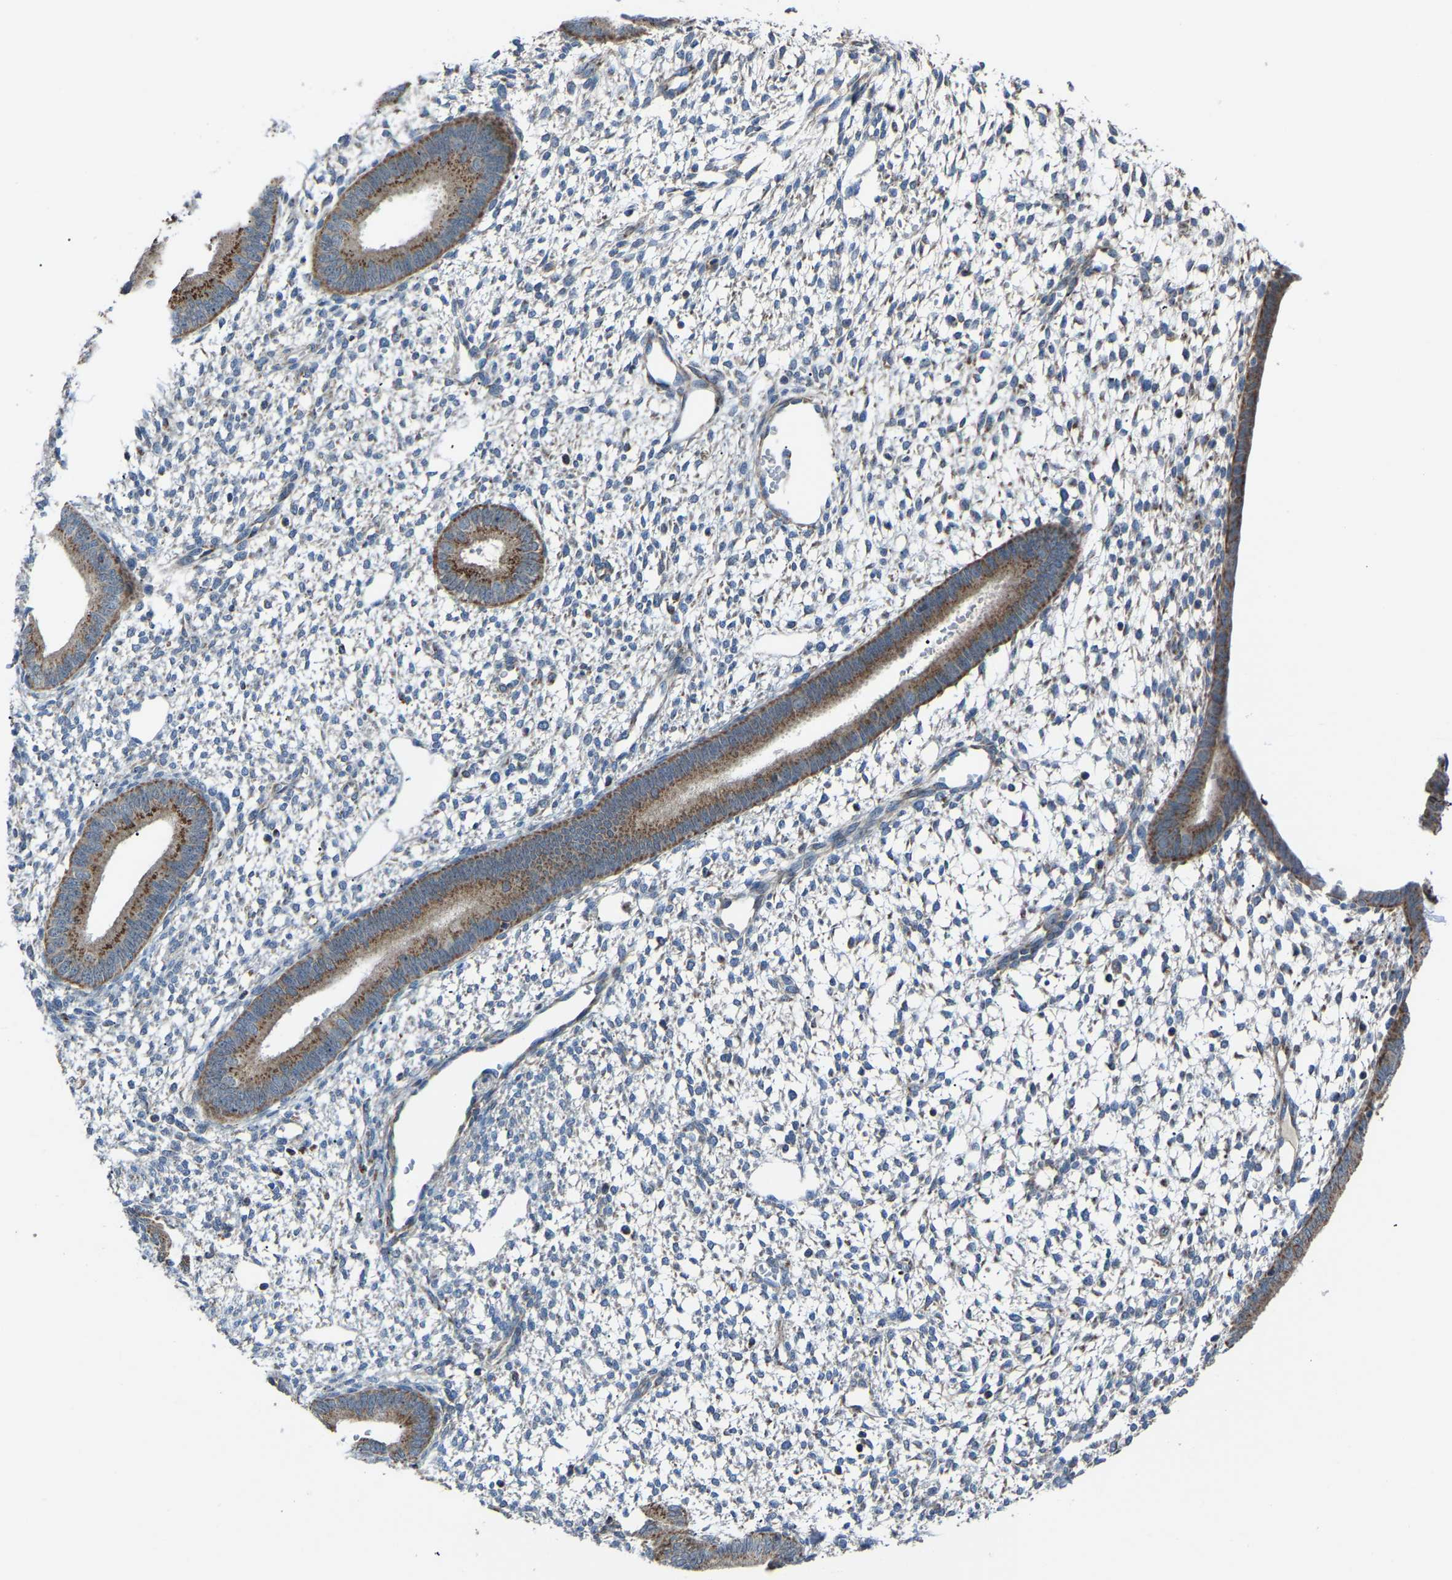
{"staining": {"intensity": "moderate", "quantity": "<25%", "location": "cytoplasmic/membranous"}, "tissue": "endometrium", "cell_type": "Cells in endometrial stroma", "image_type": "normal", "snomed": [{"axis": "morphology", "description": "Normal tissue, NOS"}, {"axis": "topography", "description": "Endometrium"}], "caption": "Moderate cytoplasmic/membranous expression is seen in approximately <25% of cells in endometrial stroma in unremarkable endometrium. The protein is shown in brown color, while the nuclei are stained blue.", "gene": "CANT1", "patient": {"sex": "female", "age": 46}}